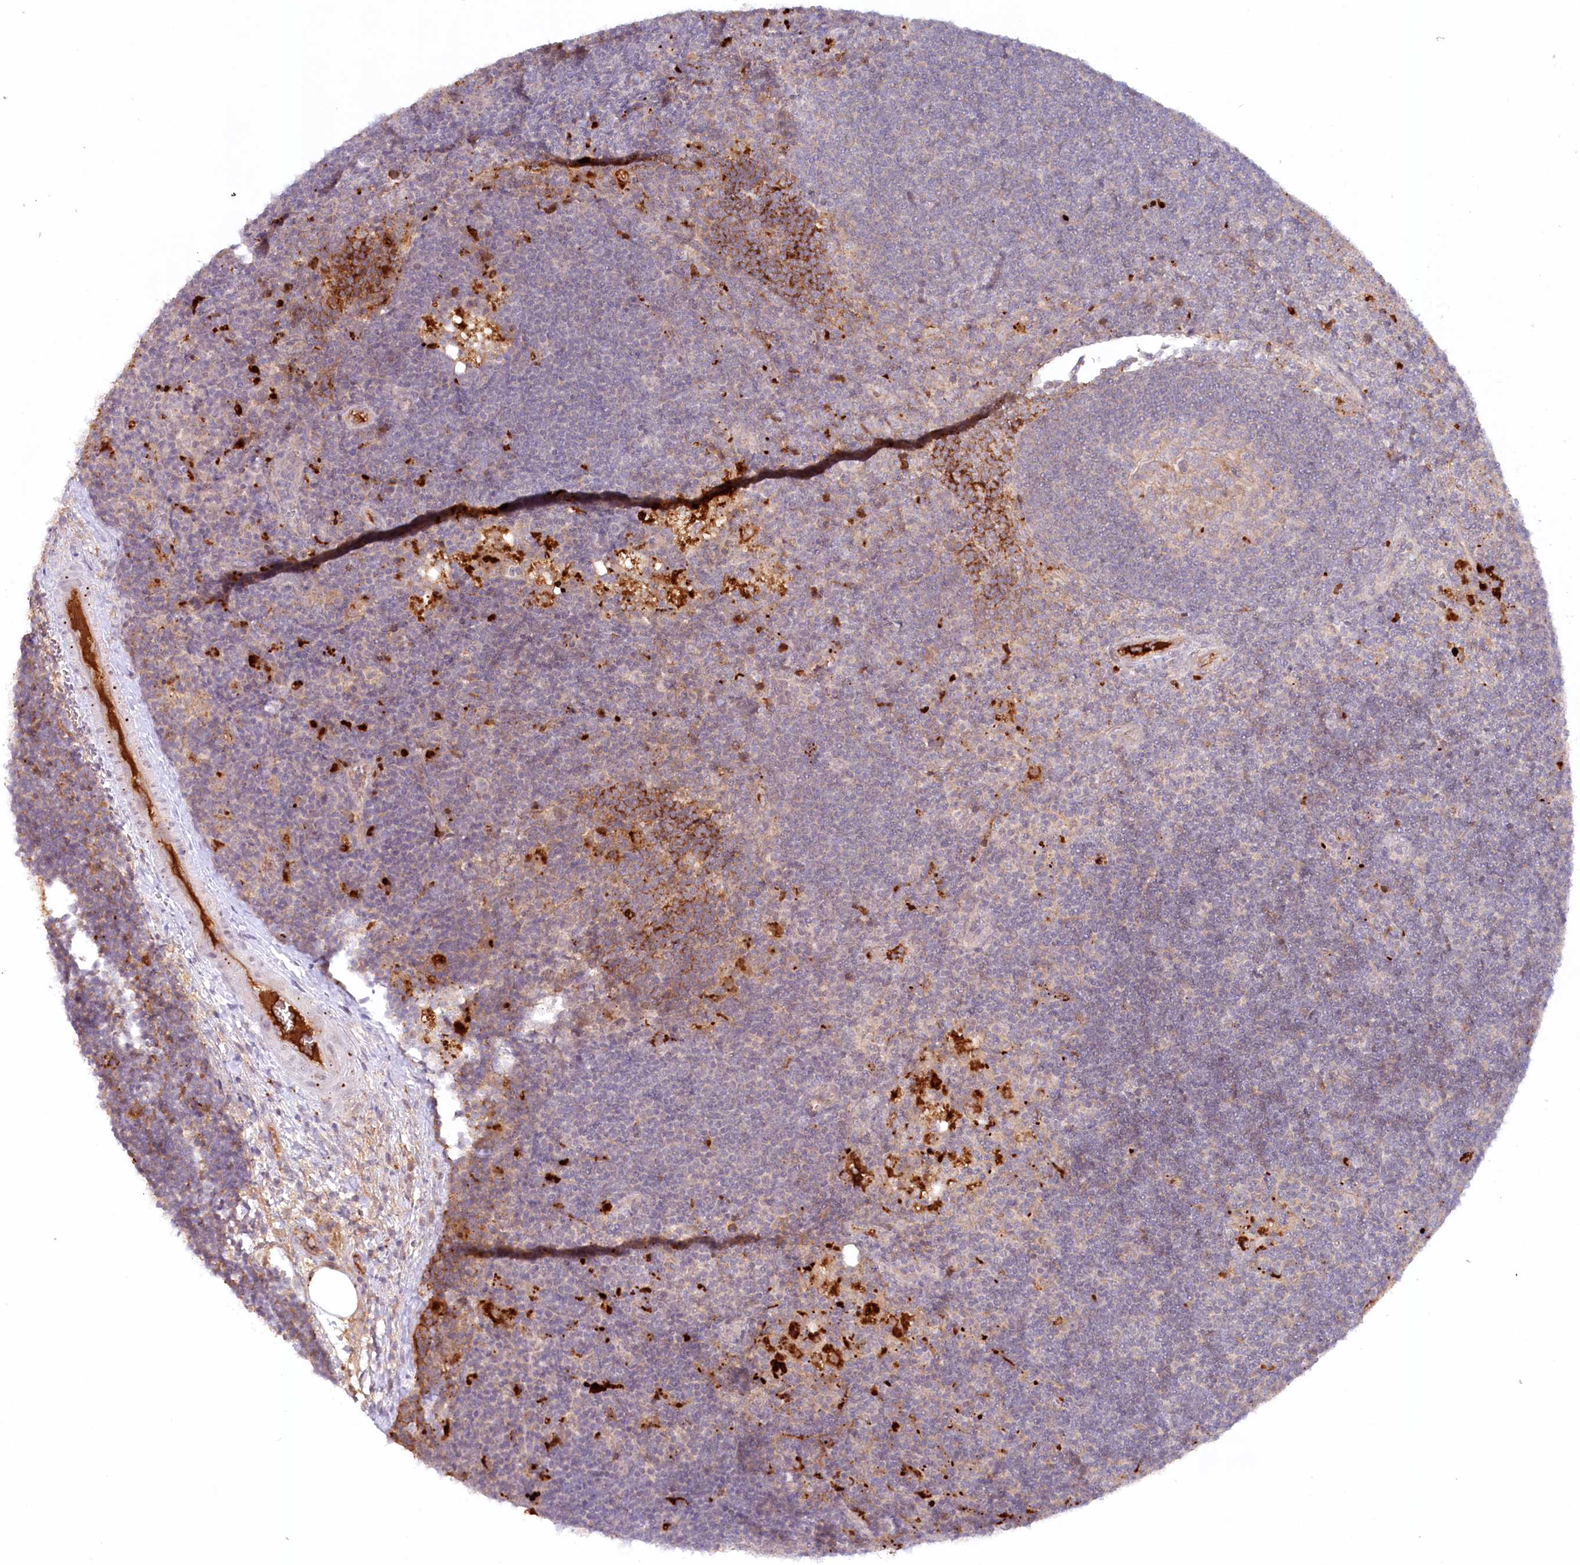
{"staining": {"intensity": "strong", "quantity": "<25%", "location": "cytoplasmic/membranous"}, "tissue": "lymph node", "cell_type": "Germinal center cells", "image_type": "normal", "snomed": [{"axis": "morphology", "description": "Normal tissue, NOS"}, {"axis": "topography", "description": "Lymph node"}], "caption": "Immunohistochemical staining of unremarkable human lymph node shows <25% levels of strong cytoplasmic/membranous protein positivity in about <25% of germinal center cells.", "gene": "PSAPL1", "patient": {"sex": "male", "age": 24}}